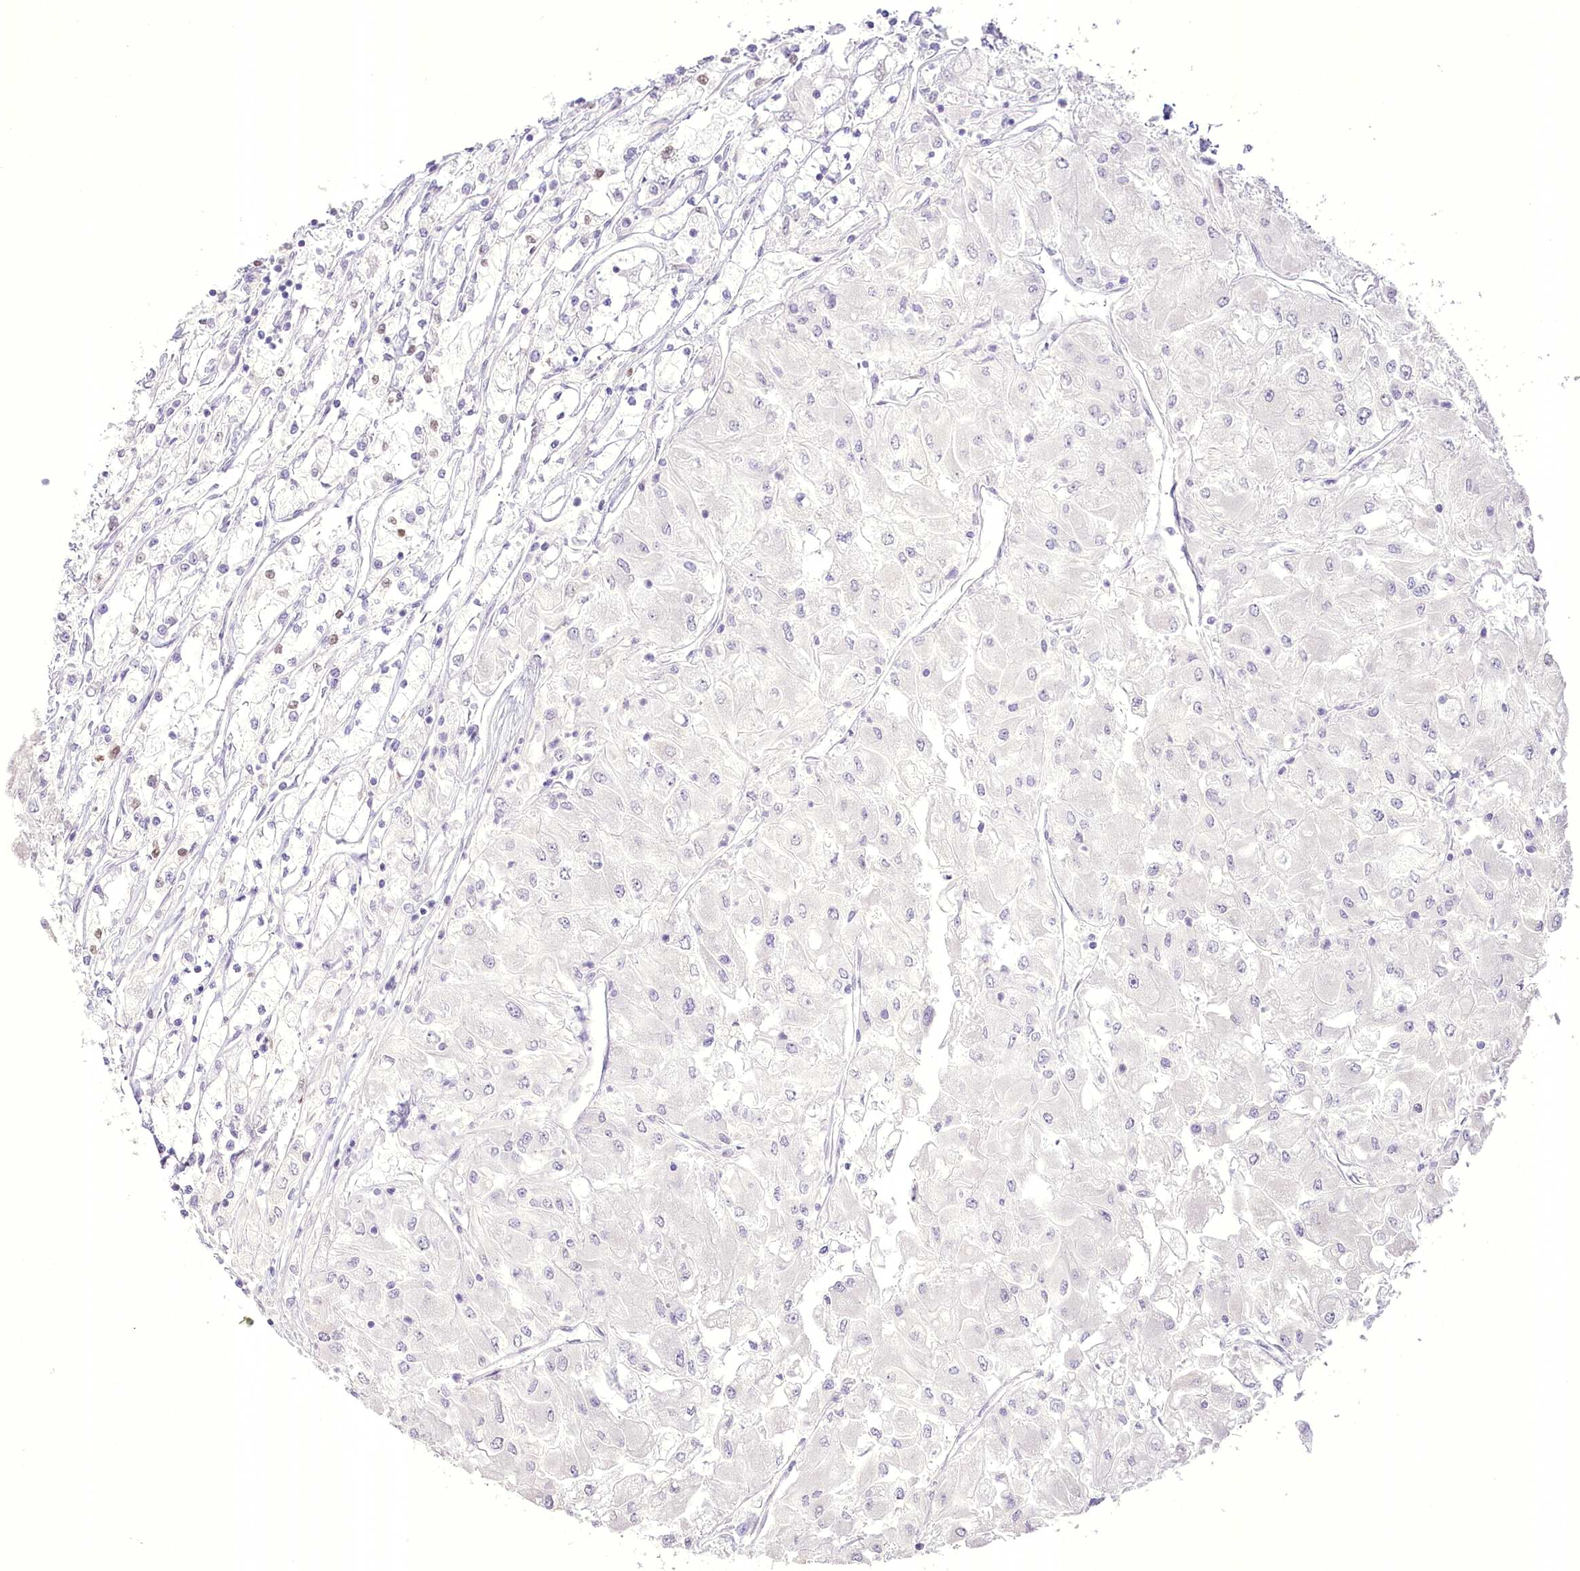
{"staining": {"intensity": "negative", "quantity": "none", "location": "none"}, "tissue": "renal cancer", "cell_type": "Tumor cells", "image_type": "cancer", "snomed": [{"axis": "morphology", "description": "Adenocarcinoma, NOS"}, {"axis": "topography", "description": "Kidney"}], "caption": "DAB (3,3'-diaminobenzidine) immunohistochemical staining of renal adenocarcinoma demonstrates no significant expression in tumor cells.", "gene": "SLC39A10", "patient": {"sex": "male", "age": 80}}